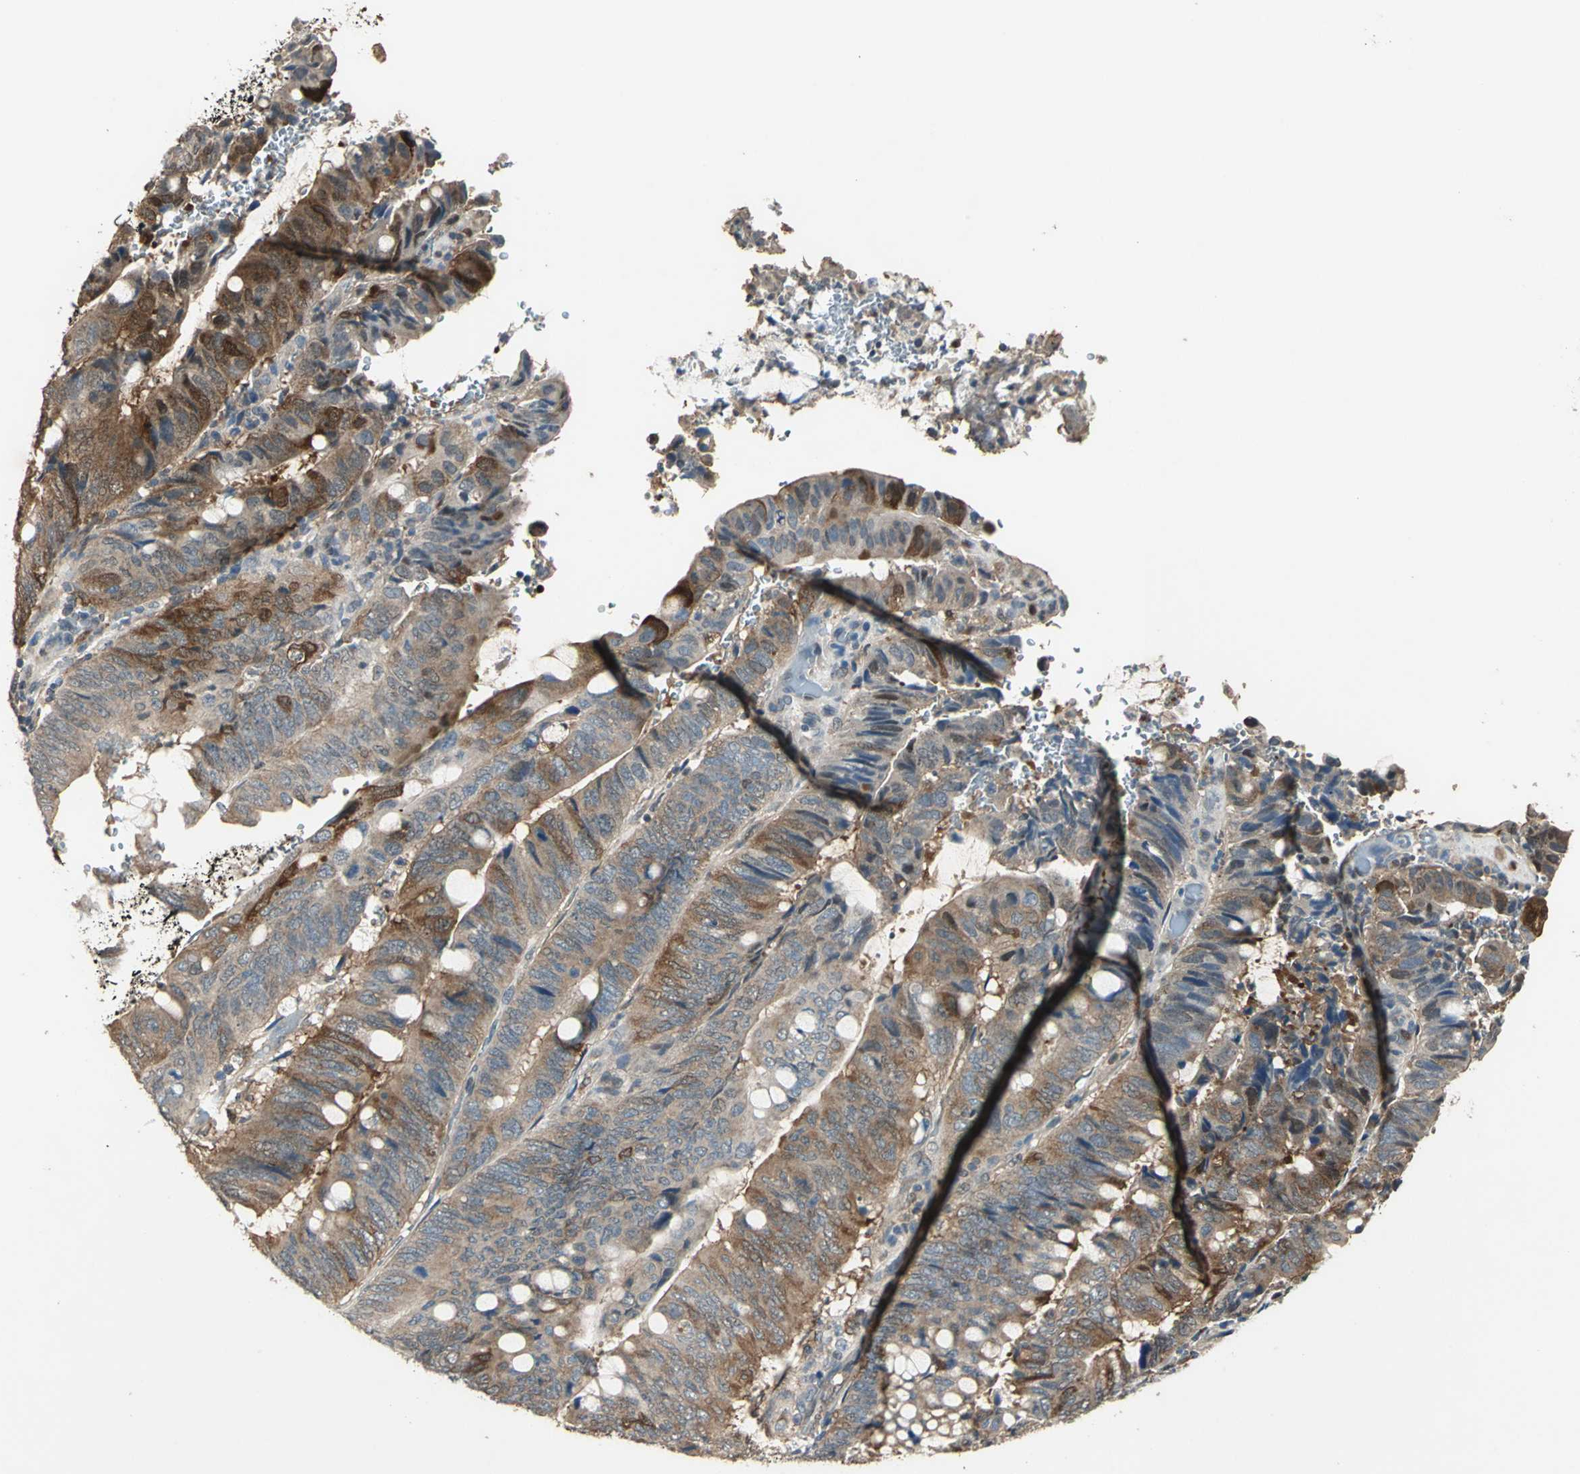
{"staining": {"intensity": "moderate", "quantity": ">75%", "location": "cytoplasmic/membranous"}, "tissue": "colorectal cancer", "cell_type": "Tumor cells", "image_type": "cancer", "snomed": [{"axis": "morphology", "description": "Normal tissue, NOS"}, {"axis": "morphology", "description": "Adenocarcinoma, NOS"}, {"axis": "topography", "description": "Rectum"}, {"axis": "topography", "description": "Peripheral nerve tissue"}], "caption": "Protein expression analysis of human colorectal adenocarcinoma reveals moderate cytoplasmic/membranous staining in about >75% of tumor cells.", "gene": "RRM2B", "patient": {"sex": "male", "age": 92}}